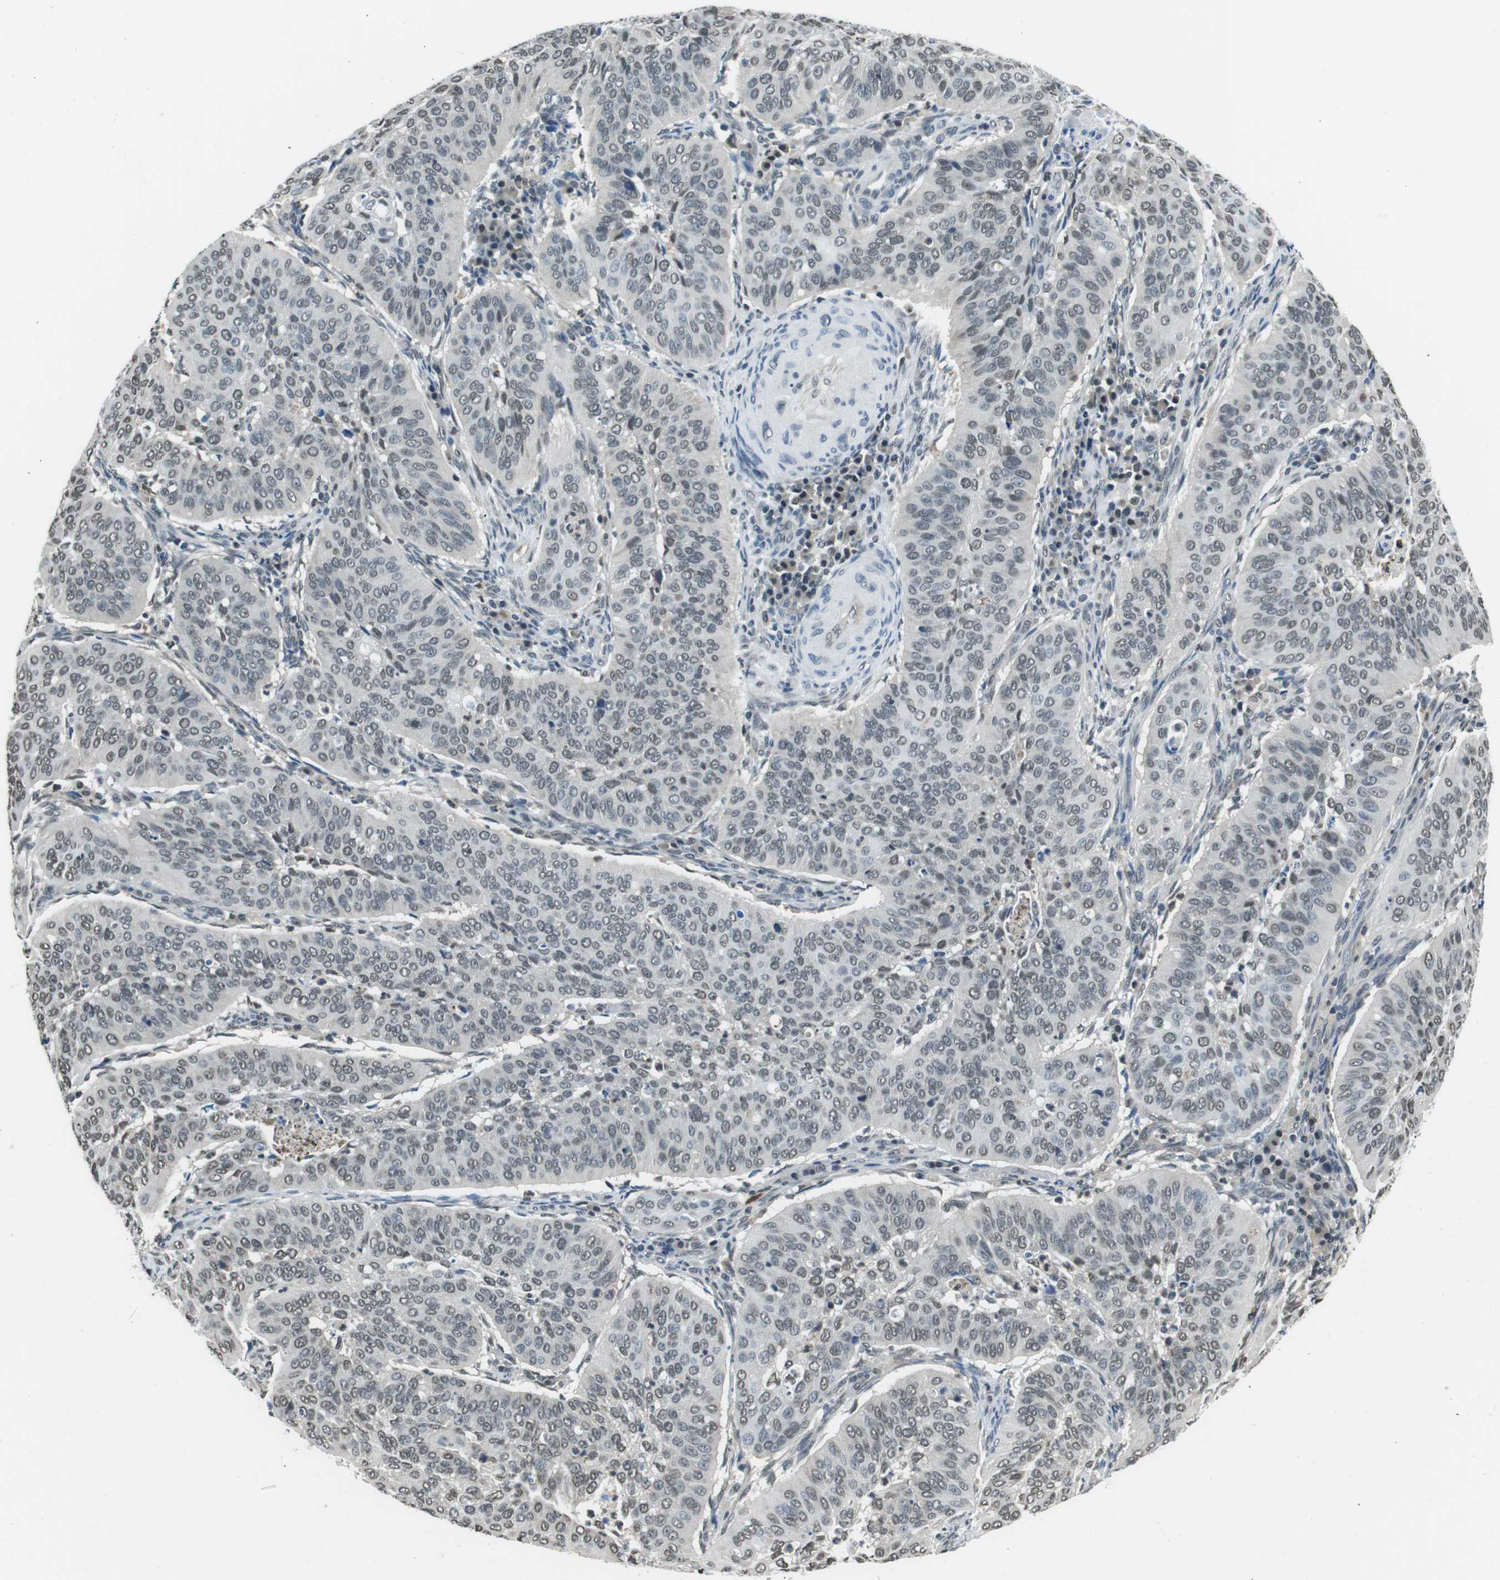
{"staining": {"intensity": "weak", "quantity": ">75%", "location": "nuclear"}, "tissue": "cervical cancer", "cell_type": "Tumor cells", "image_type": "cancer", "snomed": [{"axis": "morphology", "description": "Normal tissue, NOS"}, {"axis": "morphology", "description": "Squamous cell carcinoma, NOS"}, {"axis": "topography", "description": "Cervix"}], "caption": "A micrograph showing weak nuclear positivity in approximately >75% of tumor cells in cervical squamous cell carcinoma, as visualized by brown immunohistochemical staining.", "gene": "NEK4", "patient": {"sex": "female", "age": 39}}